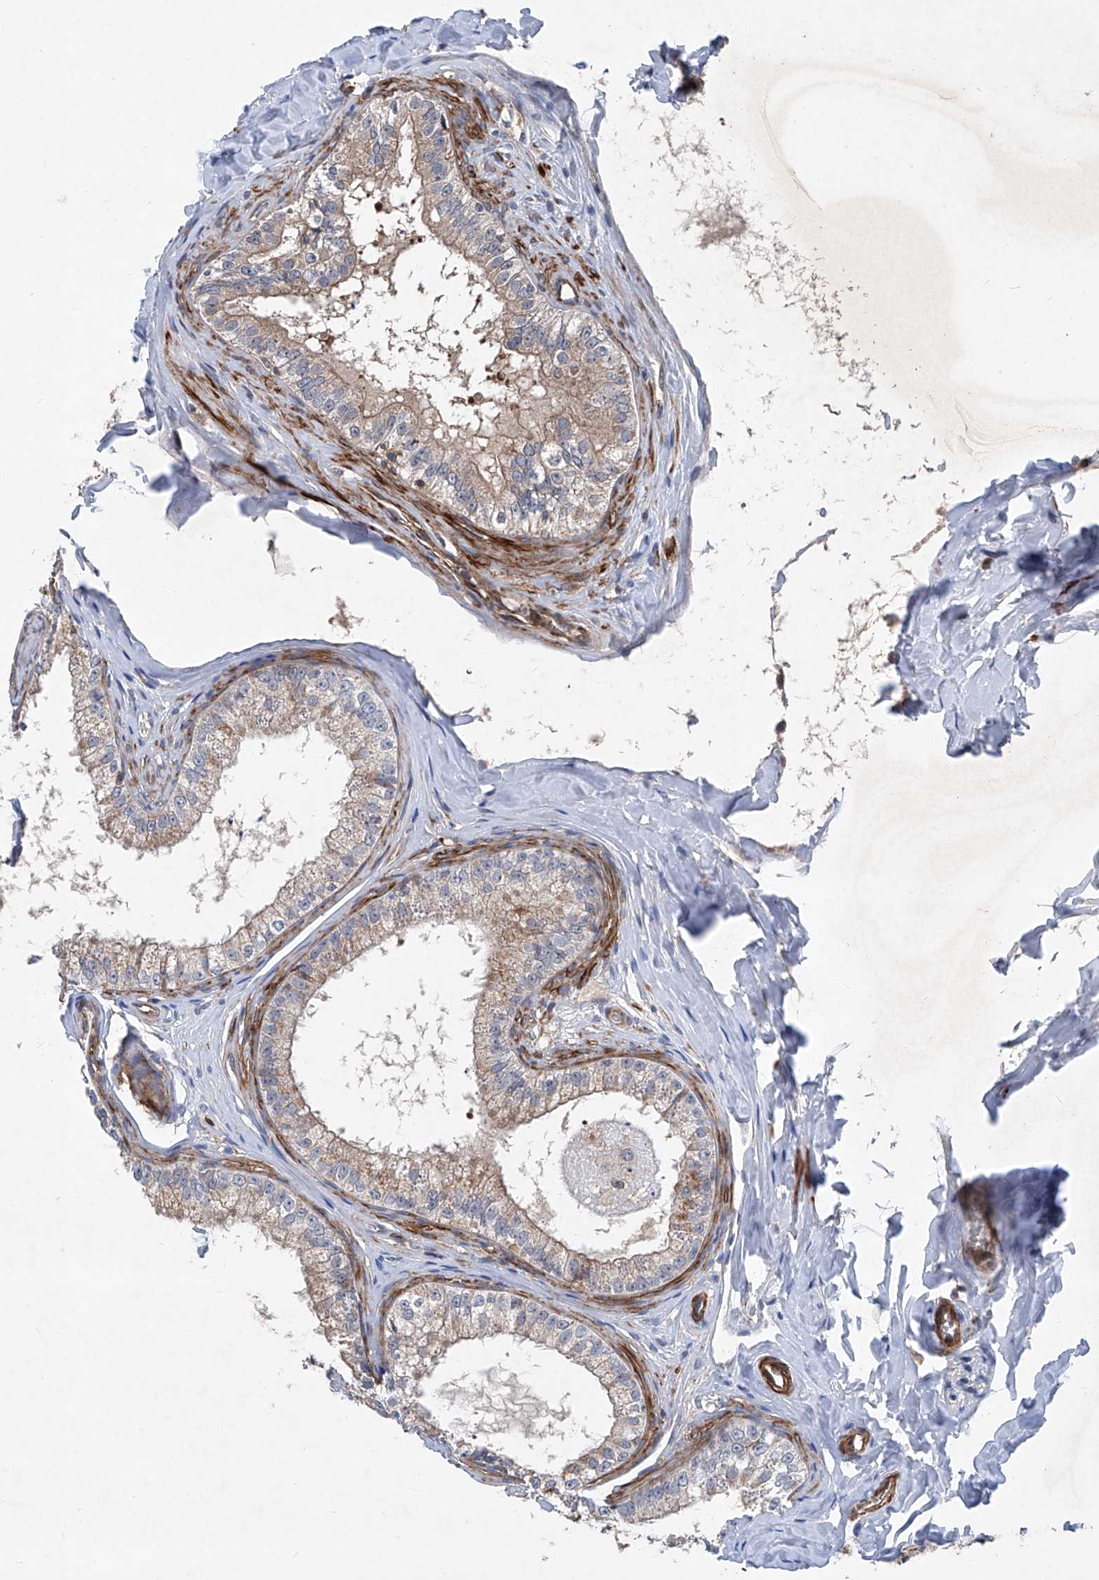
{"staining": {"intensity": "moderate", "quantity": "<25%", "location": "cytoplasmic/membranous"}, "tissue": "epididymis", "cell_type": "Glandular cells", "image_type": "normal", "snomed": [{"axis": "morphology", "description": "Normal tissue, NOS"}, {"axis": "topography", "description": "Epididymis"}], "caption": "Benign epididymis demonstrates moderate cytoplasmic/membranous staining in approximately <25% of glandular cells, visualized by immunohistochemistry.", "gene": "NT5C3A", "patient": {"sex": "male", "age": 29}}